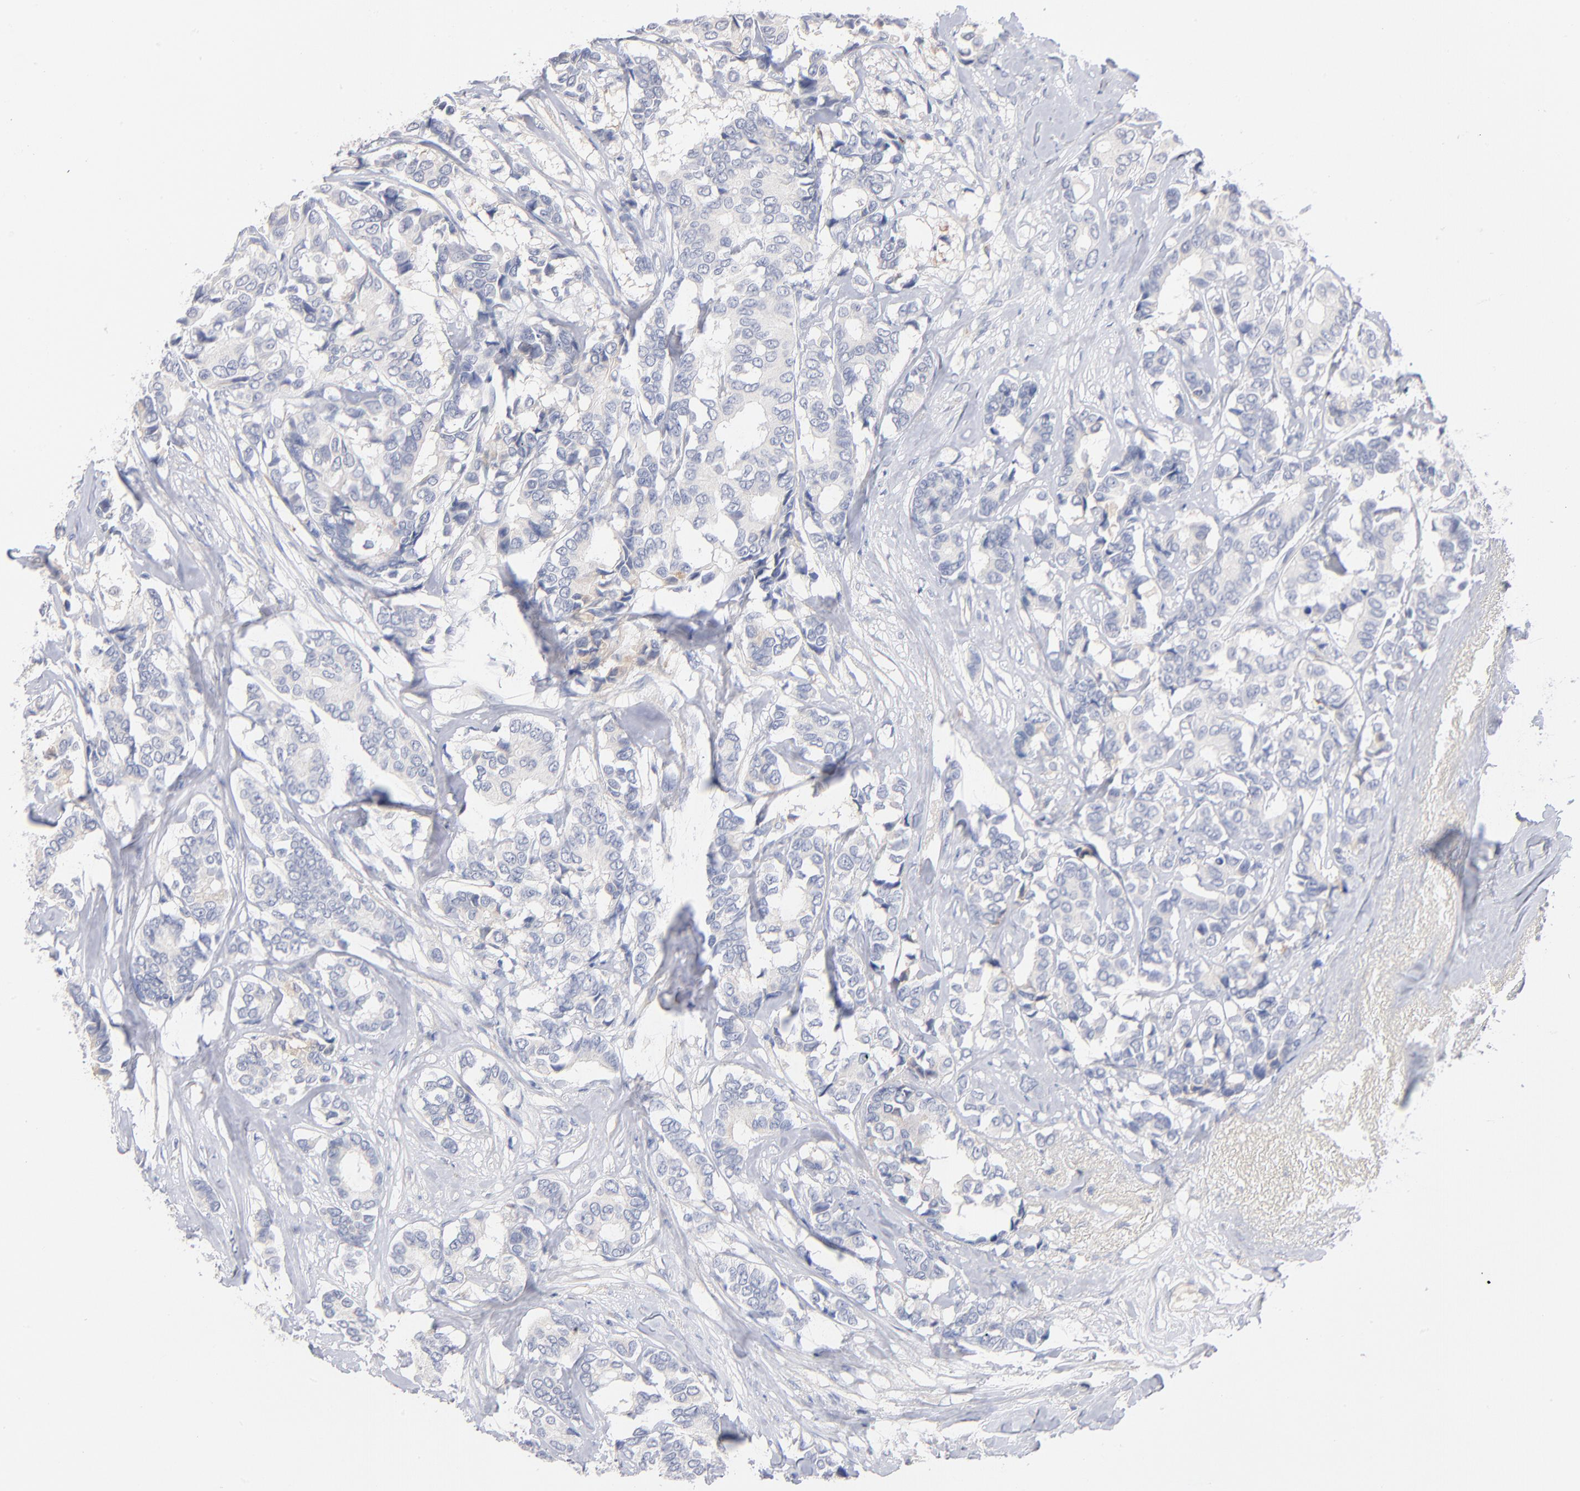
{"staining": {"intensity": "negative", "quantity": "none", "location": "none"}, "tissue": "breast cancer", "cell_type": "Tumor cells", "image_type": "cancer", "snomed": [{"axis": "morphology", "description": "Duct carcinoma"}, {"axis": "topography", "description": "Breast"}], "caption": "A histopathology image of breast cancer (infiltrating ductal carcinoma) stained for a protein reveals no brown staining in tumor cells.", "gene": "F12", "patient": {"sex": "female", "age": 87}}